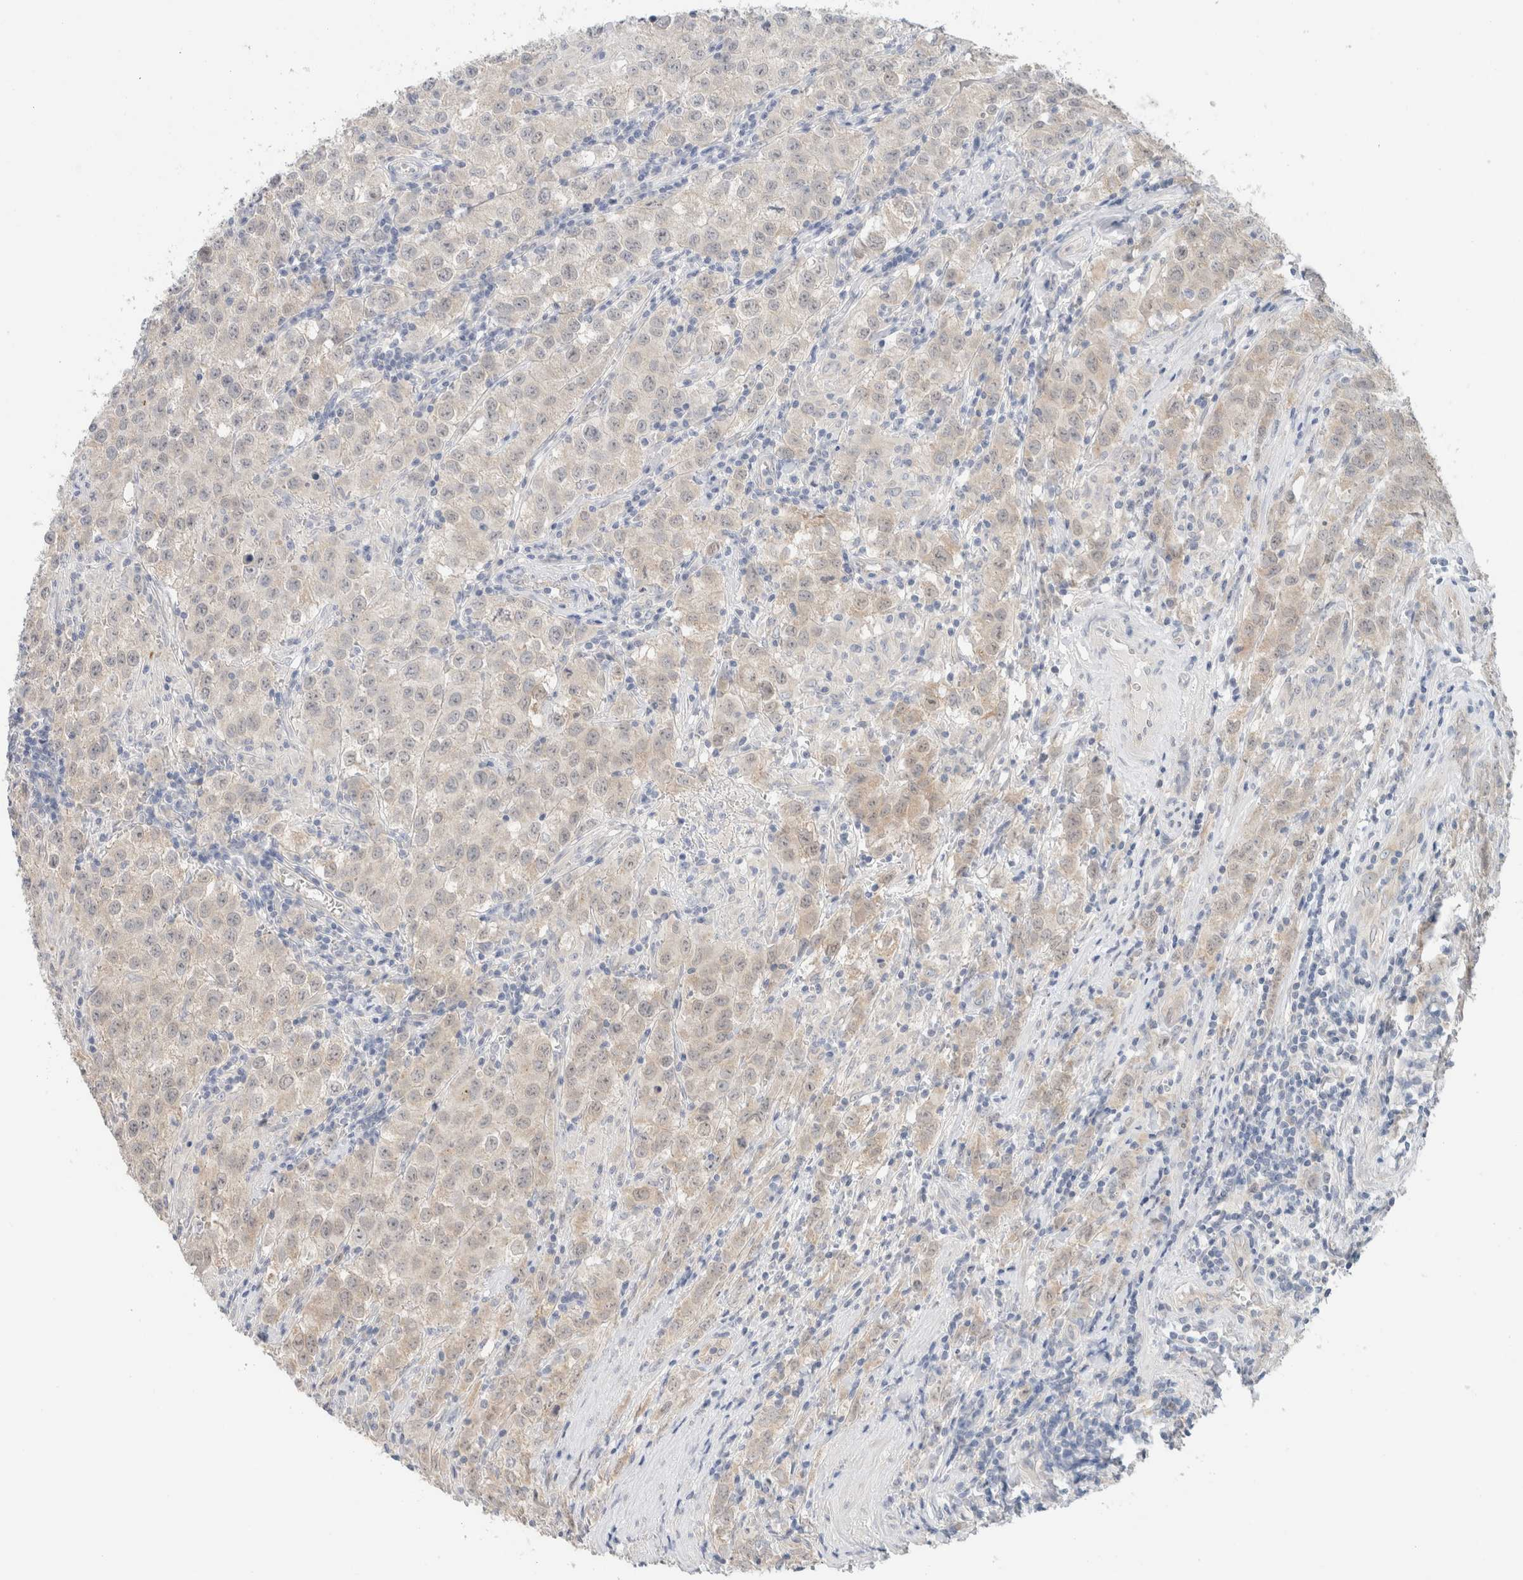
{"staining": {"intensity": "weak", "quantity": "<25%", "location": "cytoplasmic/membranous"}, "tissue": "testis cancer", "cell_type": "Tumor cells", "image_type": "cancer", "snomed": [{"axis": "morphology", "description": "Seminoma, NOS"}, {"axis": "morphology", "description": "Carcinoma, Embryonal, NOS"}, {"axis": "topography", "description": "Testis"}], "caption": "DAB (3,3'-diaminobenzidine) immunohistochemical staining of testis cancer displays no significant staining in tumor cells.", "gene": "CA13", "patient": {"sex": "male", "age": 43}}